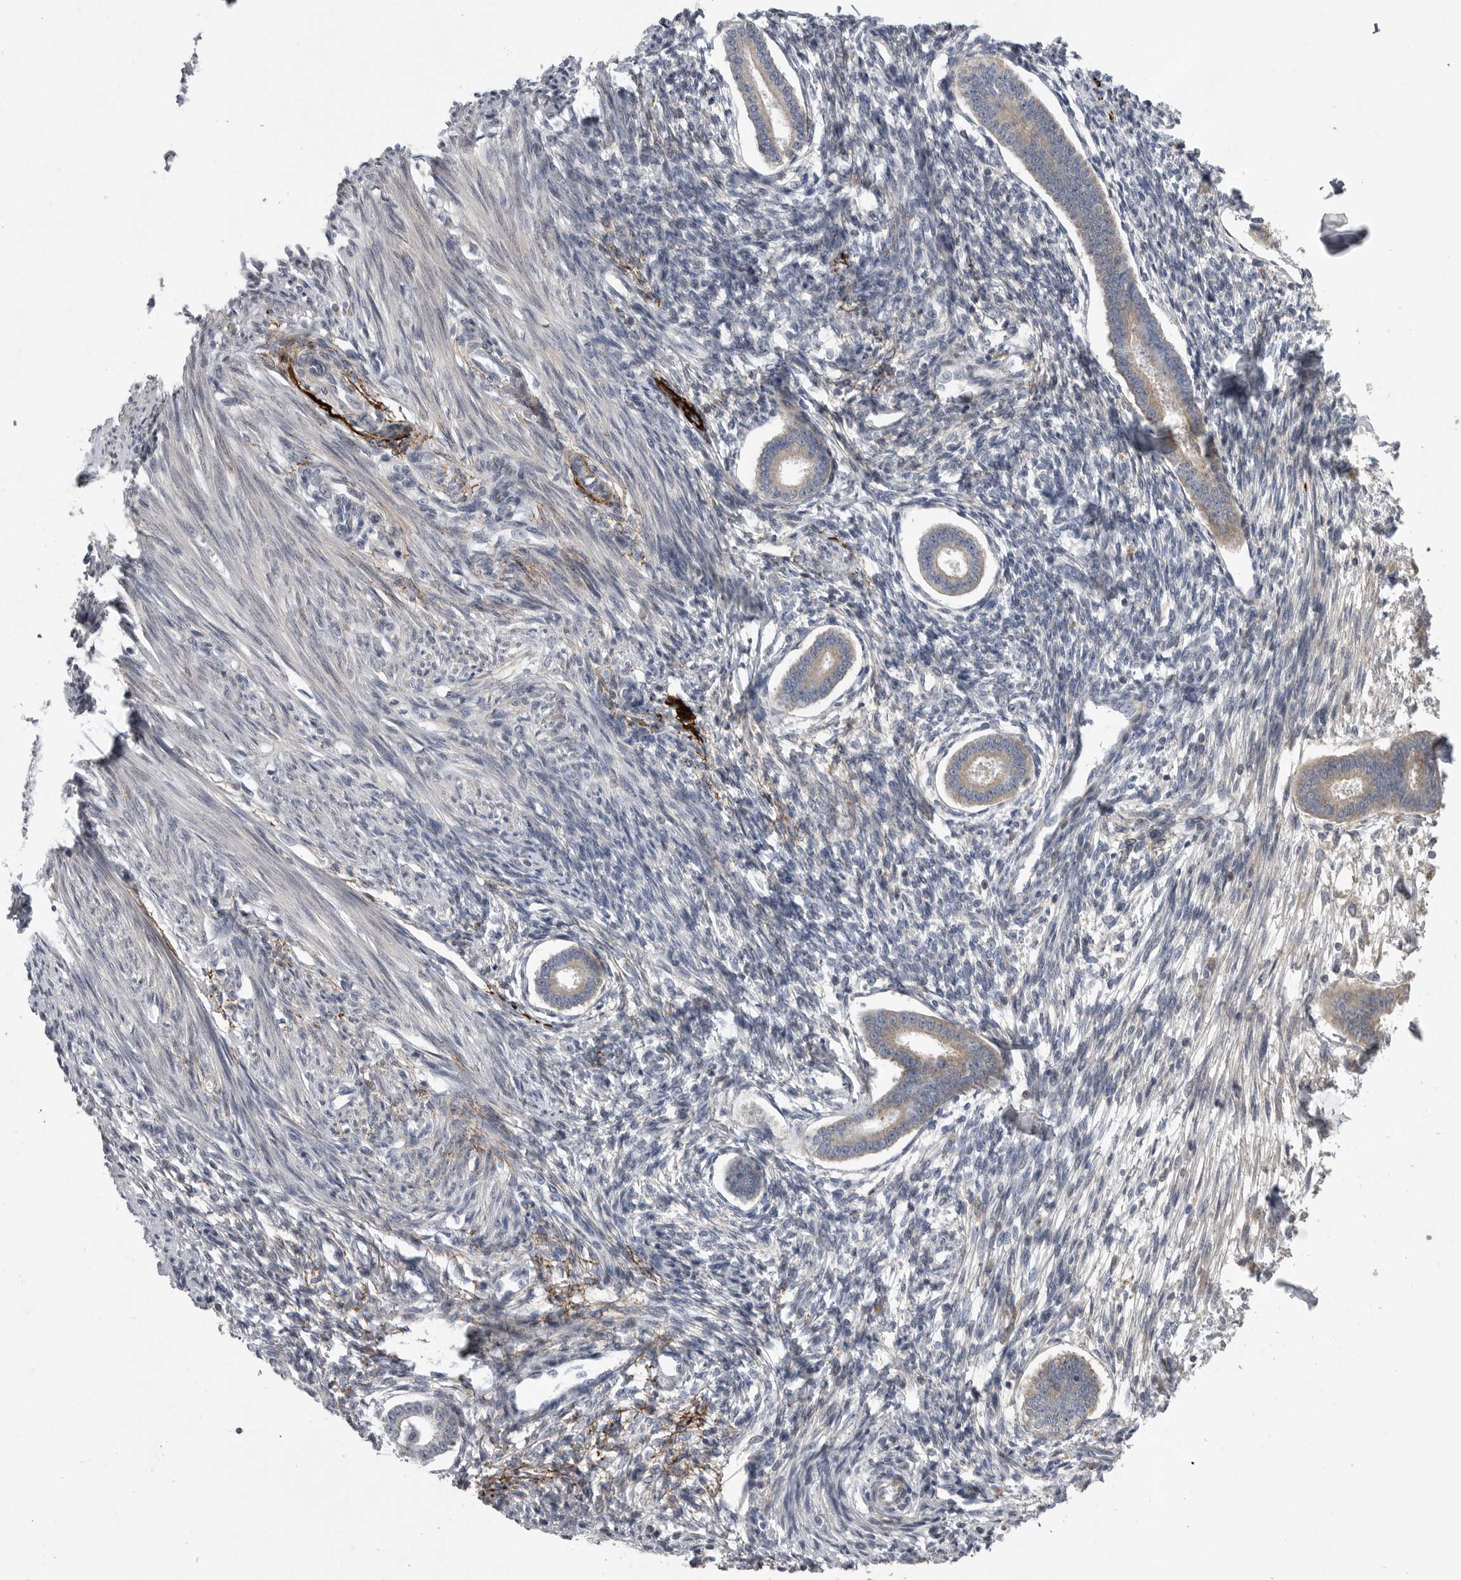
{"staining": {"intensity": "negative", "quantity": "none", "location": "none"}, "tissue": "endometrium", "cell_type": "Cells in endometrial stroma", "image_type": "normal", "snomed": [{"axis": "morphology", "description": "Normal tissue, NOS"}, {"axis": "topography", "description": "Endometrium"}], "caption": "Cells in endometrial stroma show no significant protein positivity in normal endometrium. Brightfield microscopy of immunohistochemistry stained with DAB (3,3'-diaminobenzidine) (brown) and hematoxylin (blue), captured at high magnification.", "gene": "CRP", "patient": {"sex": "female", "age": 56}}